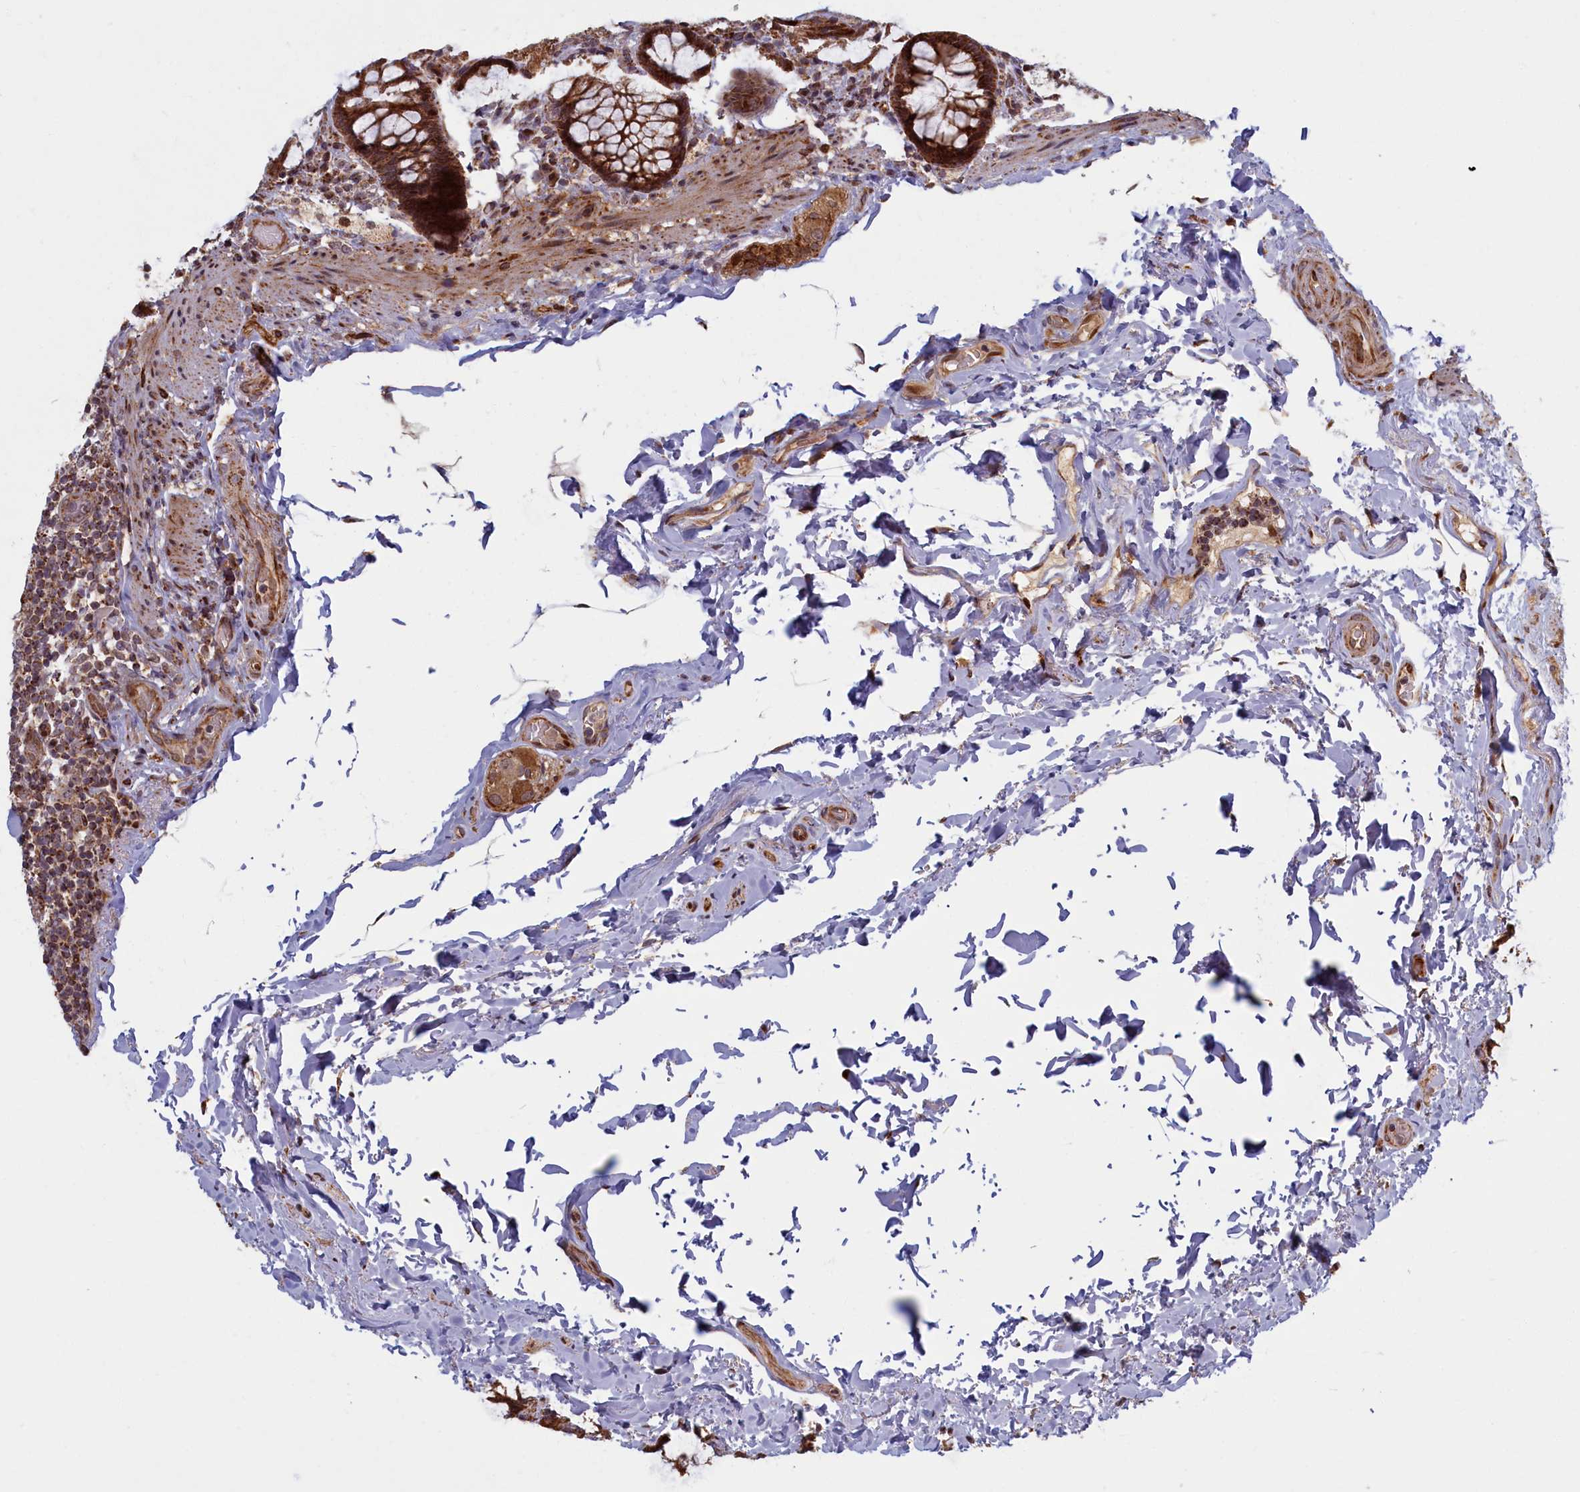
{"staining": {"intensity": "strong", "quantity": ">75%", "location": "cytoplasmic/membranous"}, "tissue": "rectum", "cell_type": "Glandular cells", "image_type": "normal", "snomed": [{"axis": "morphology", "description": "Normal tissue, NOS"}, {"axis": "topography", "description": "Rectum"}], "caption": "This photomicrograph reveals immunohistochemistry staining of benign rectum, with high strong cytoplasmic/membranous positivity in approximately >75% of glandular cells.", "gene": "PLA2G10", "patient": {"sex": "male", "age": 83}}